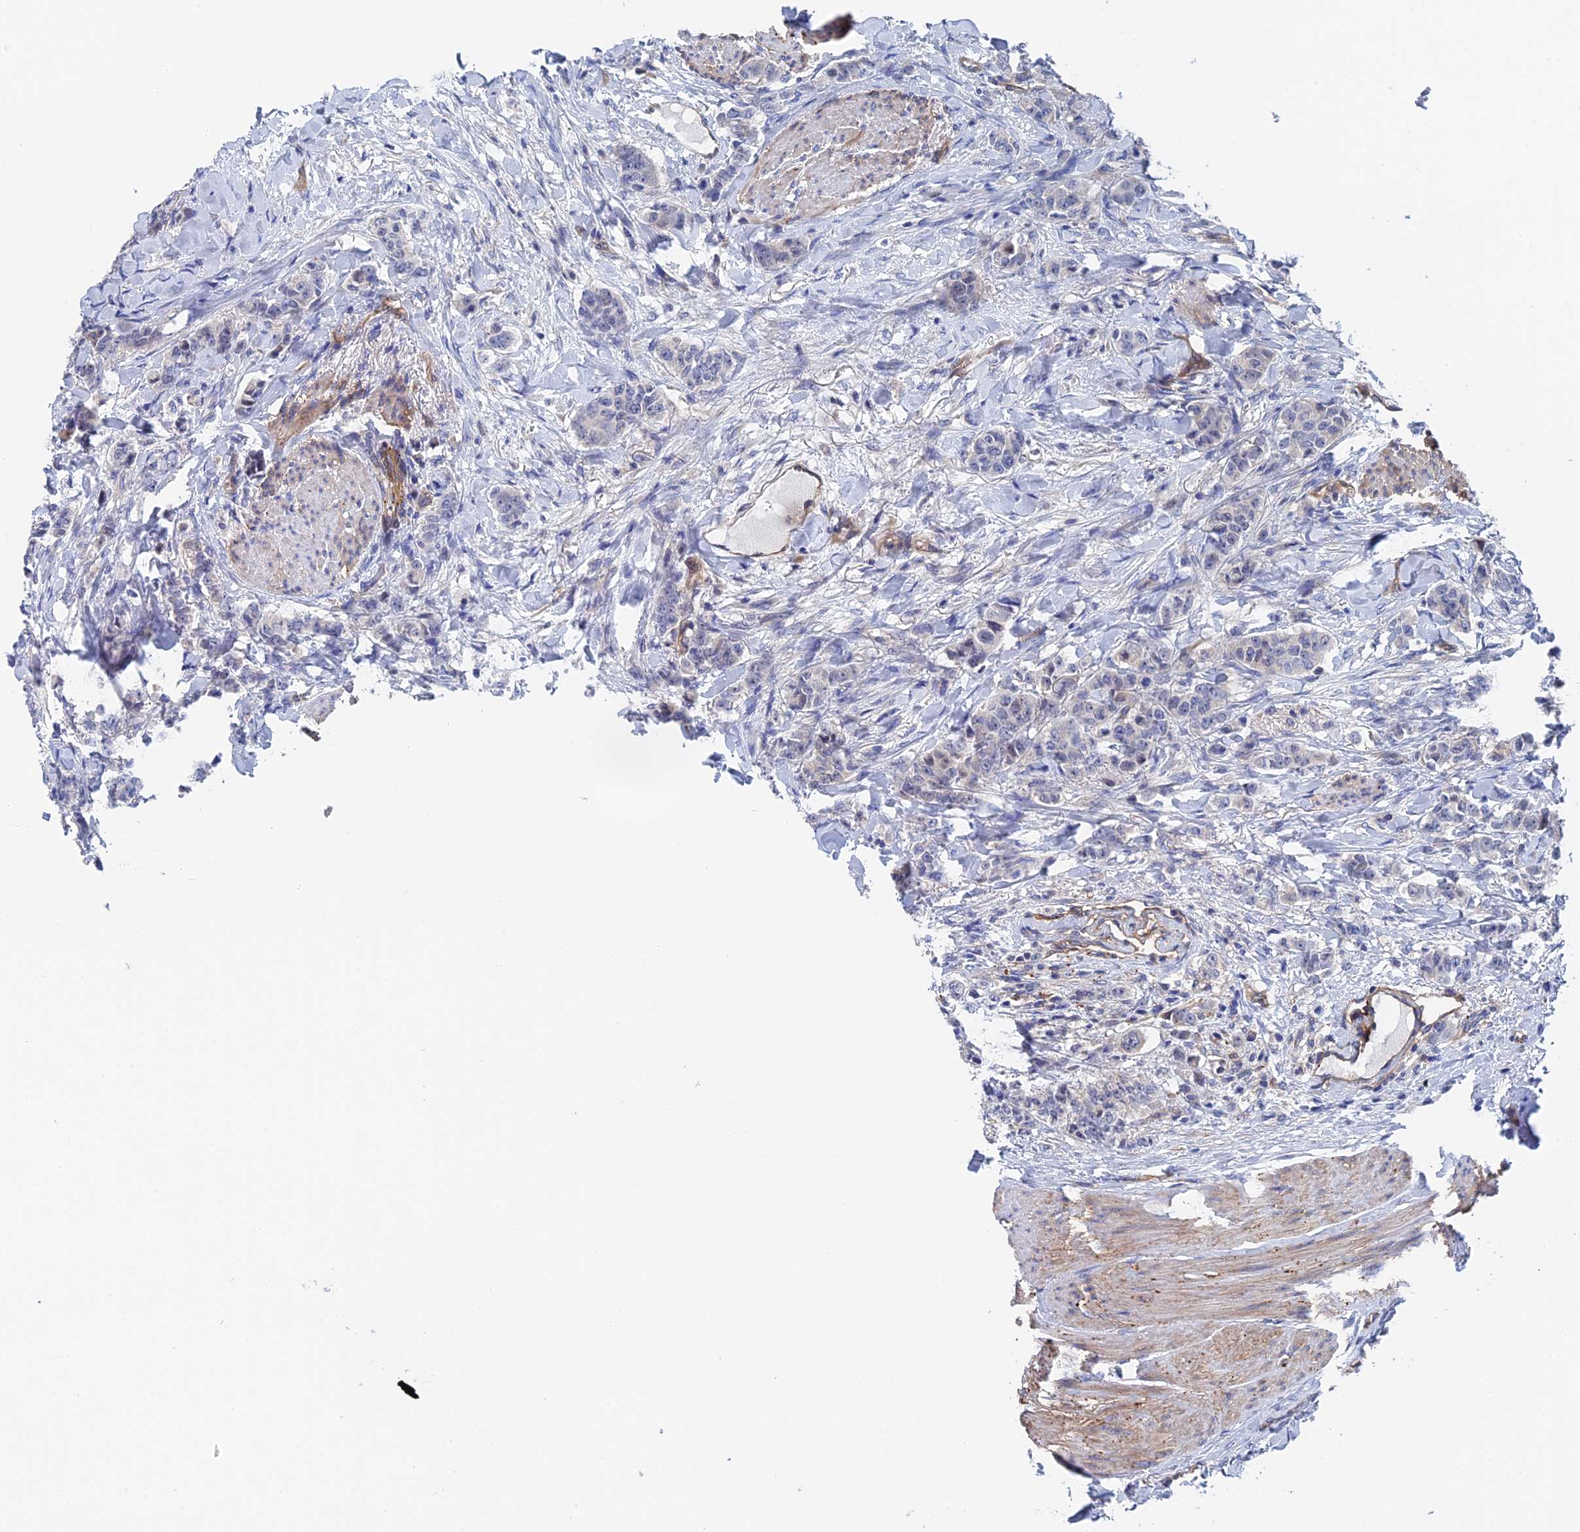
{"staining": {"intensity": "negative", "quantity": "none", "location": "none"}, "tissue": "breast cancer", "cell_type": "Tumor cells", "image_type": "cancer", "snomed": [{"axis": "morphology", "description": "Duct carcinoma"}, {"axis": "topography", "description": "Breast"}], "caption": "Human breast cancer stained for a protein using IHC demonstrates no staining in tumor cells.", "gene": "MTHFSD", "patient": {"sex": "female", "age": 40}}